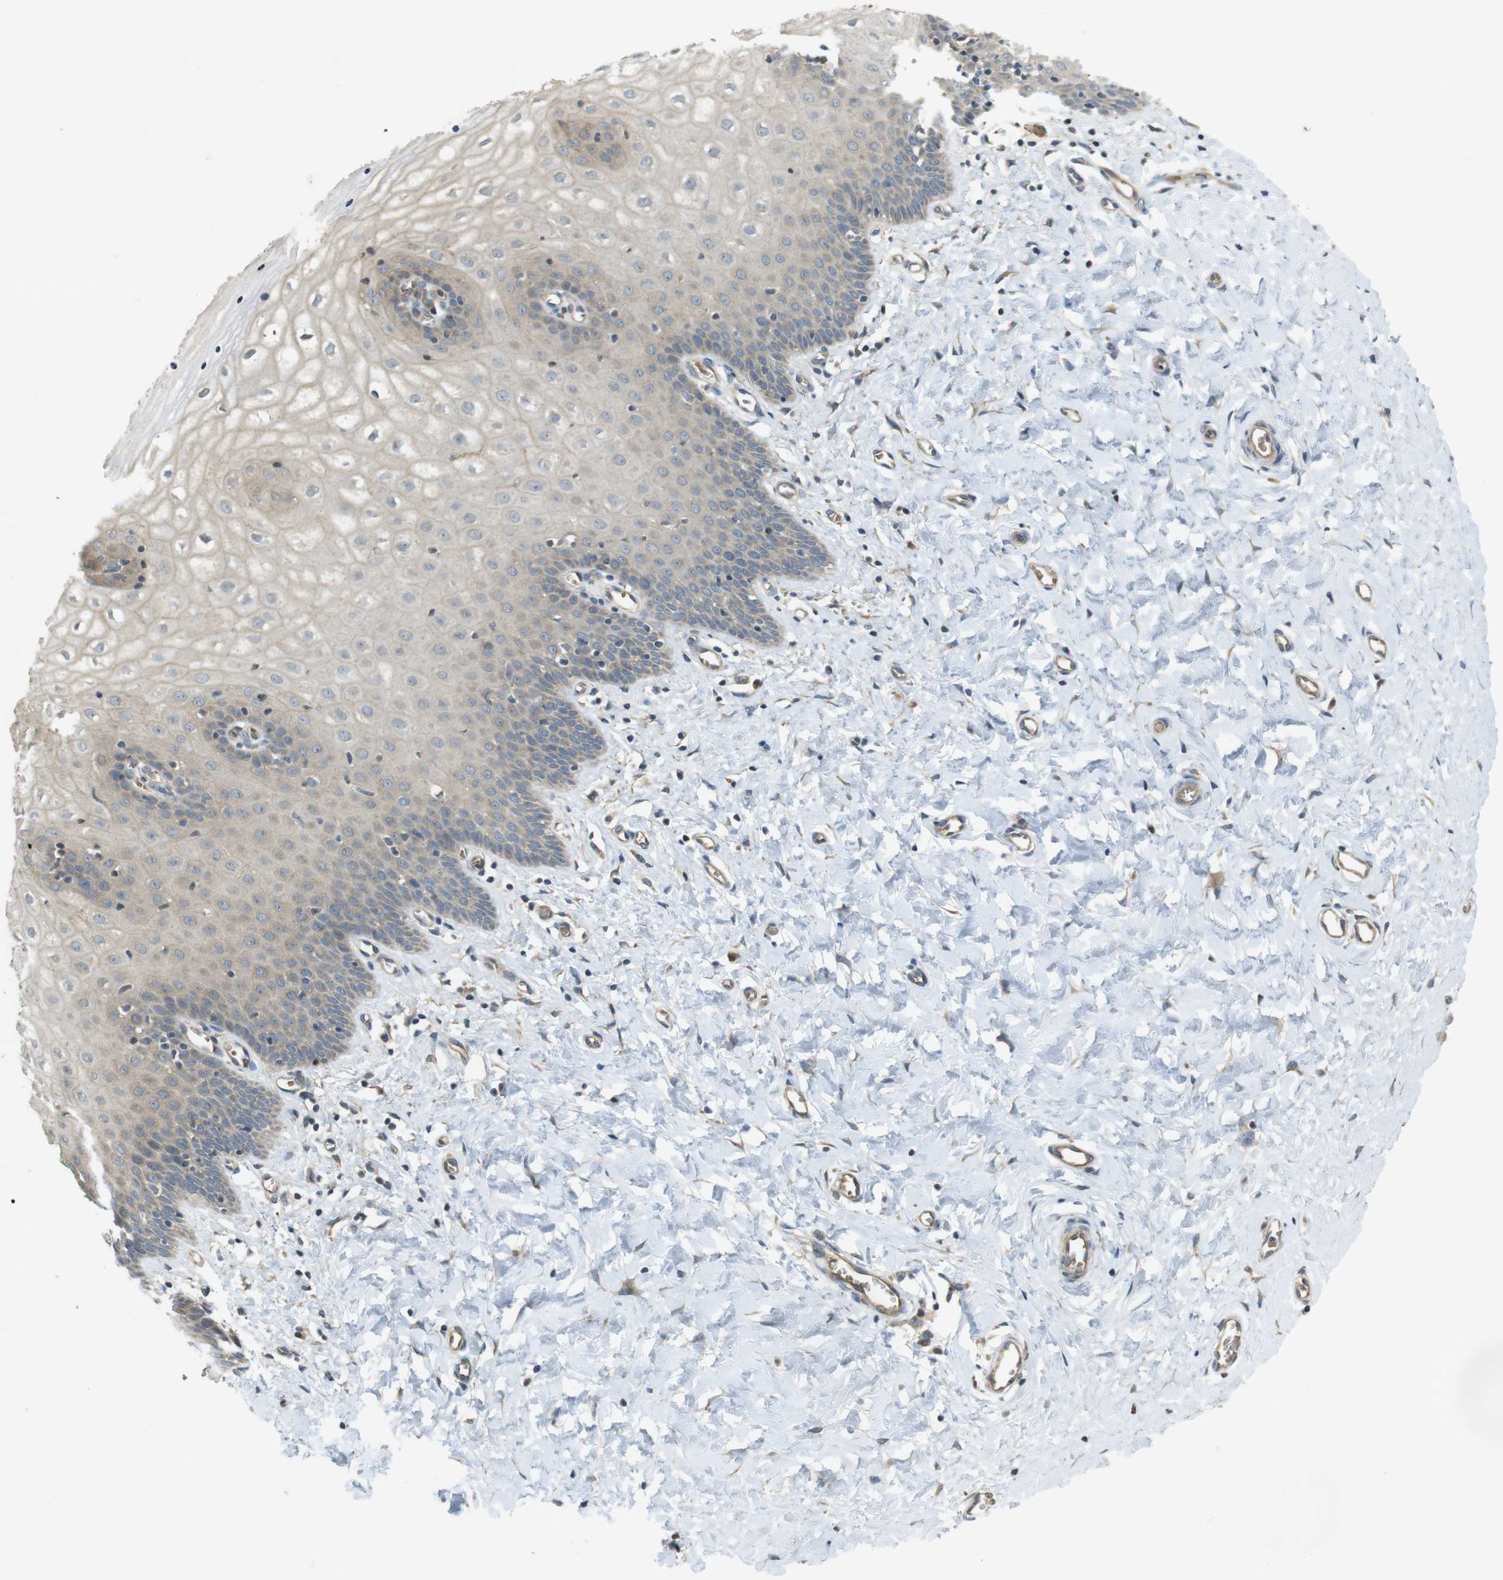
{"staining": {"intensity": "weak", "quantity": ">75%", "location": "cytoplasmic/membranous"}, "tissue": "cervix", "cell_type": "Glandular cells", "image_type": "normal", "snomed": [{"axis": "morphology", "description": "Normal tissue, NOS"}, {"axis": "topography", "description": "Cervix"}], "caption": "Cervix stained with immunohistochemistry exhibits weak cytoplasmic/membranous staining in approximately >75% of glandular cells.", "gene": "CLTC", "patient": {"sex": "female", "age": 55}}